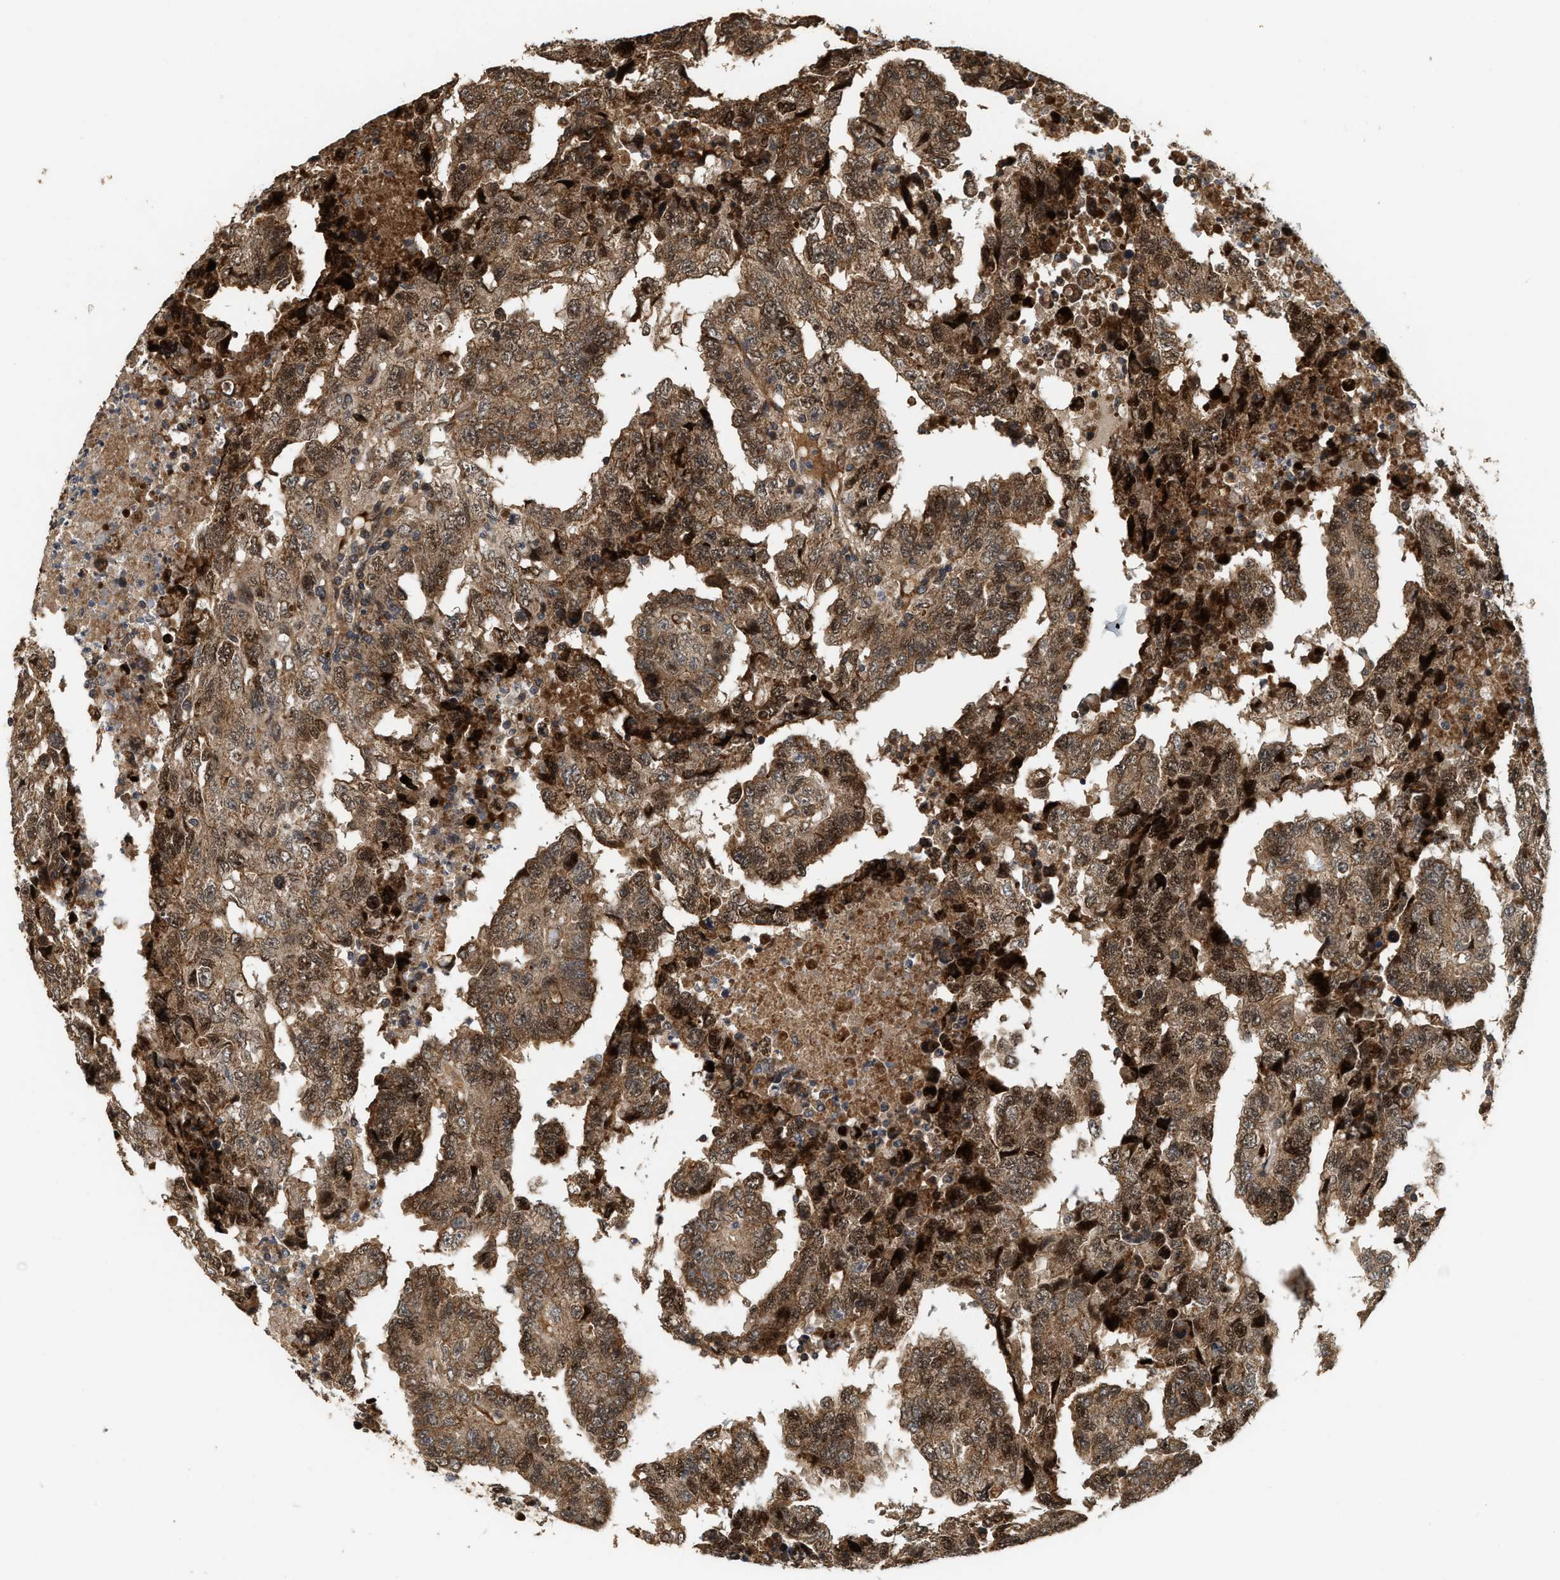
{"staining": {"intensity": "moderate", "quantity": ">75%", "location": "cytoplasmic/membranous,nuclear"}, "tissue": "testis cancer", "cell_type": "Tumor cells", "image_type": "cancer", "snomed": [{"axis": "morphology", "description": "Necrosis, NOS"}, {"axis": "morphology", "description": "Carcinoma, Embryonal, NOS"}, {"axis": "topography", "description": "Testis"}], "caption": "Testis cancer (embryonal carcinoma) stained with DAB IHC exhibits medium levels of moderate cytoplasmic/membranous and nuclear staining in approximately >75% of tumor cells. The staining was performed using DAB (3,3'-diaminobenzidine), with brown indicating positive protein expression. Nuclei are stained blue with hematoxylin.", "gene": "ELP2", "patient": {"sex": "male", "age": 19}}